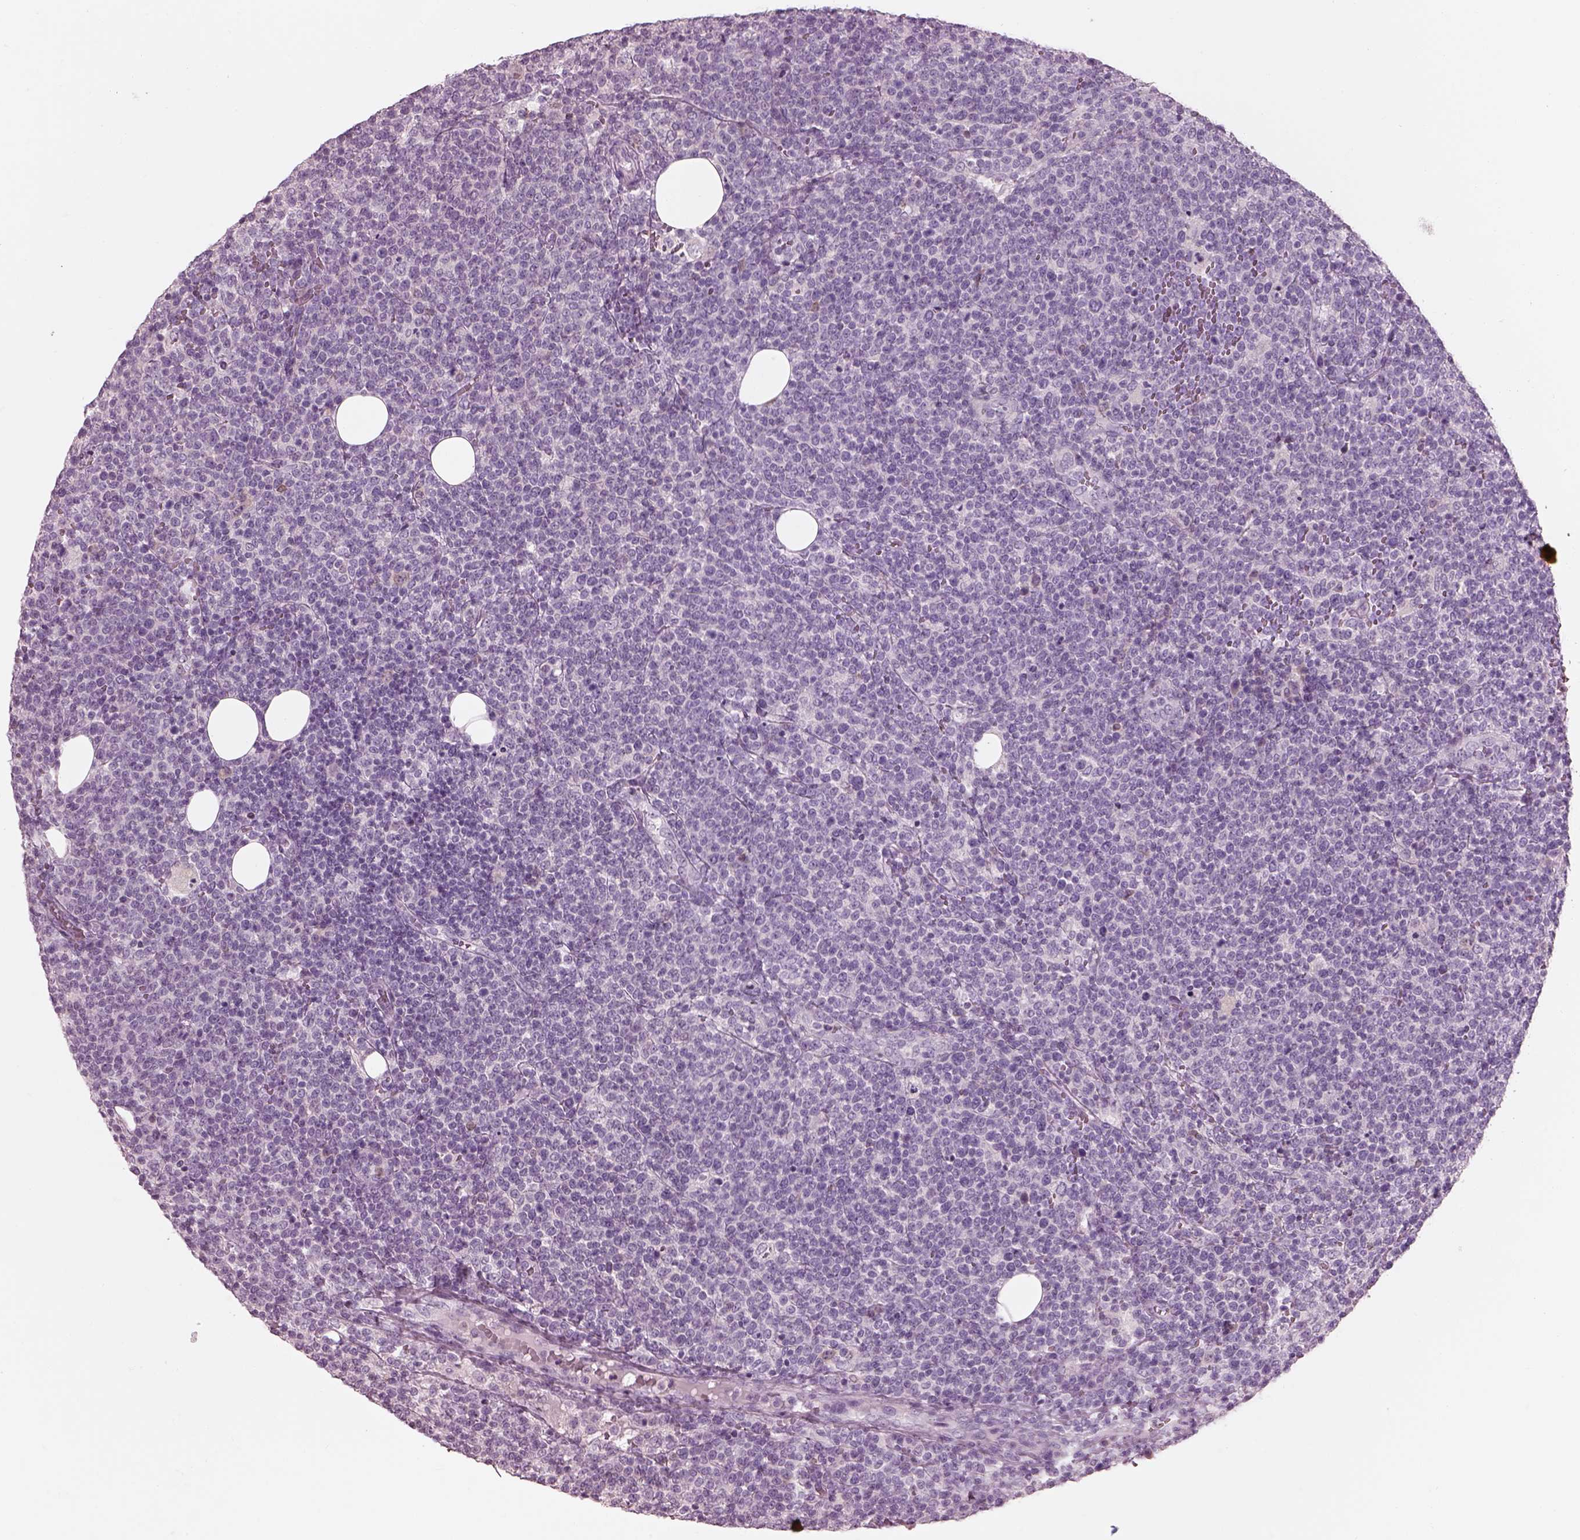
{"staining": {"intensity": "negative", "quantity": "none", "location": "none"}, "tissue": "lymphoma", "cell_type": "Tumor cells", "image_type": "cancer", "snomed": [{"axis": "morphology", "description": "Malignant lymphoma, non-Hodgkin's type, High grade"}, {"axis": "topography", "description": "Lymph node"}], "caption": "The IHC micrograph has no significant expression in tumor cells of lymphoma tissue.", "gene": "SLC27A2", "patient": {"sex": "male", "age": 61}}